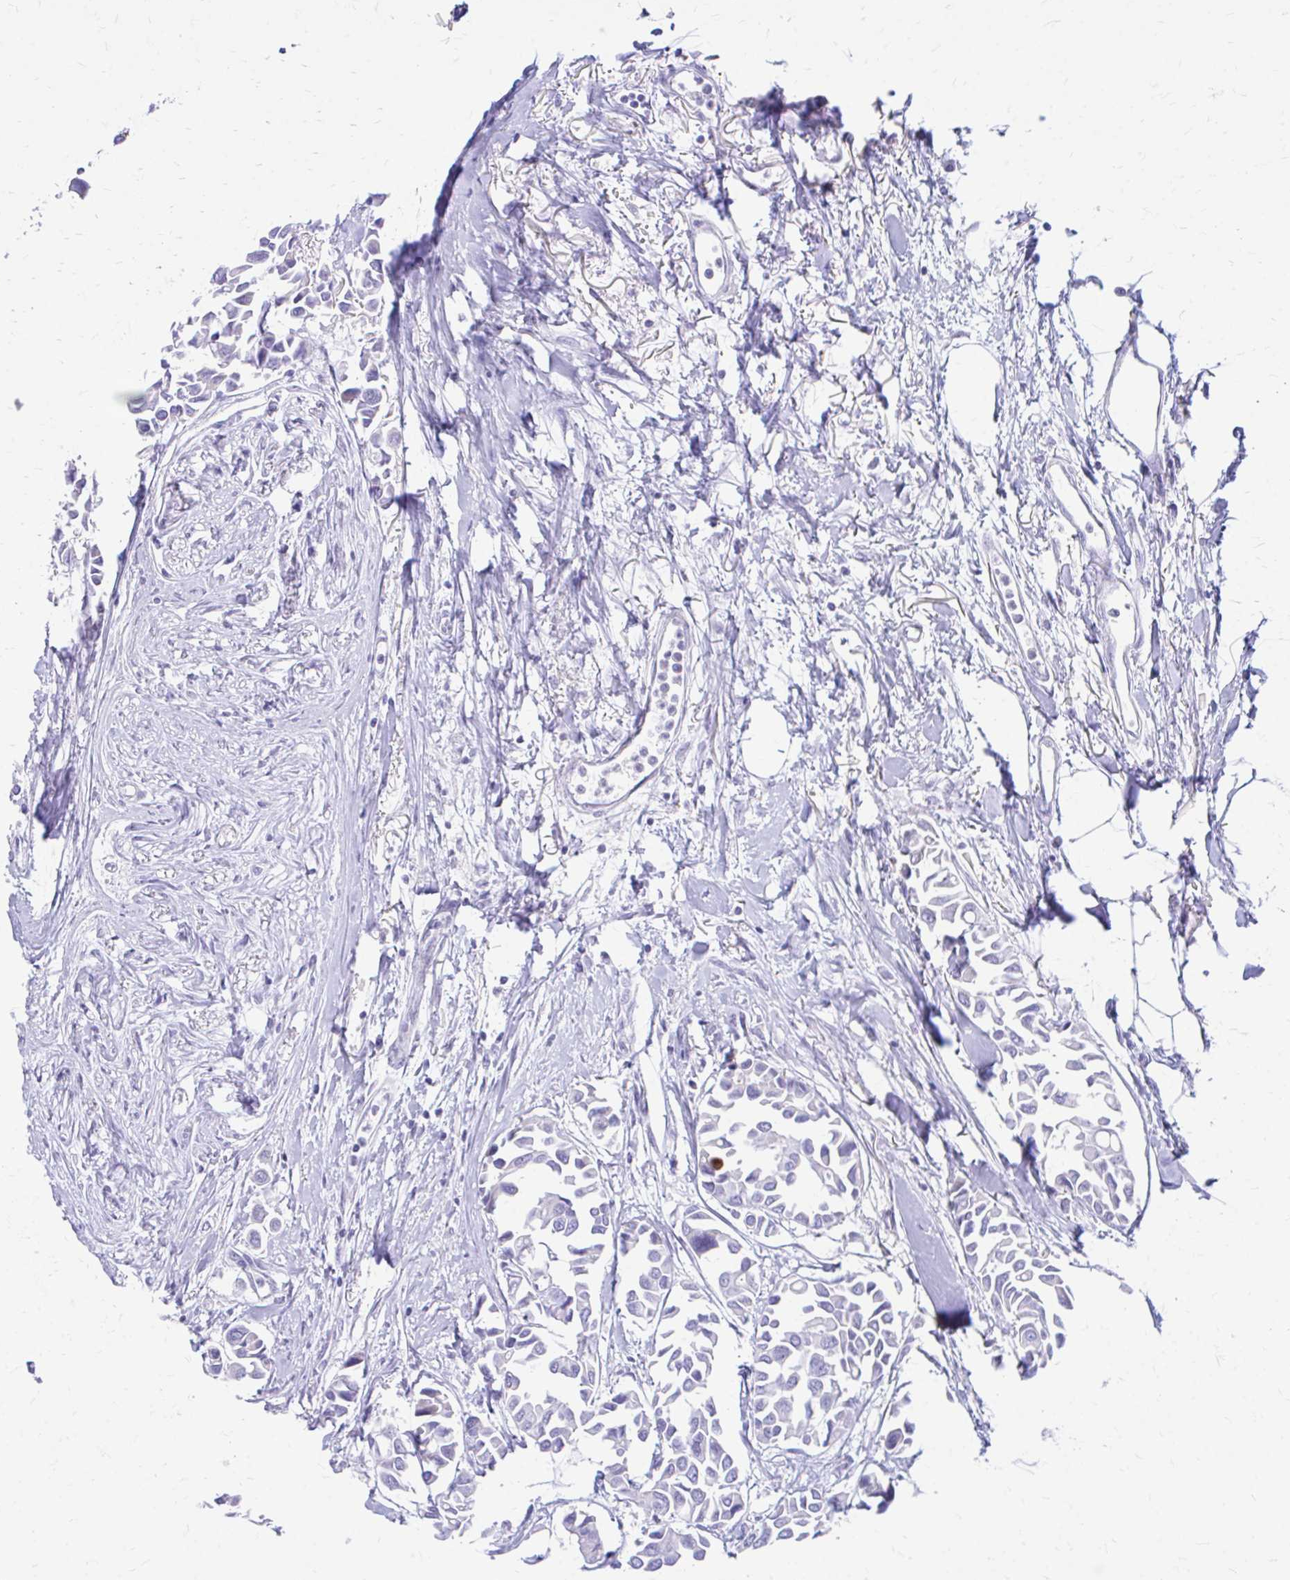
{"staining": {"intensity": "negative", "quantity": "none", "location": "none"}, "tissue": "breast cancer", "cell_type": "Tumor cells", "image_type": "cancer", "snomed": [{"axis": "morphology", "description": "Duct carcinoma"}, {"axis": "topography", "description": "Breast"}], "caption": "Intraductal carcinoma (breast) stained for a protein using immunohistochemistry (IHC) shows no staining tumor cells.", "gene": "KRIT1", "patient": {"sex": "female", "age": 54}}